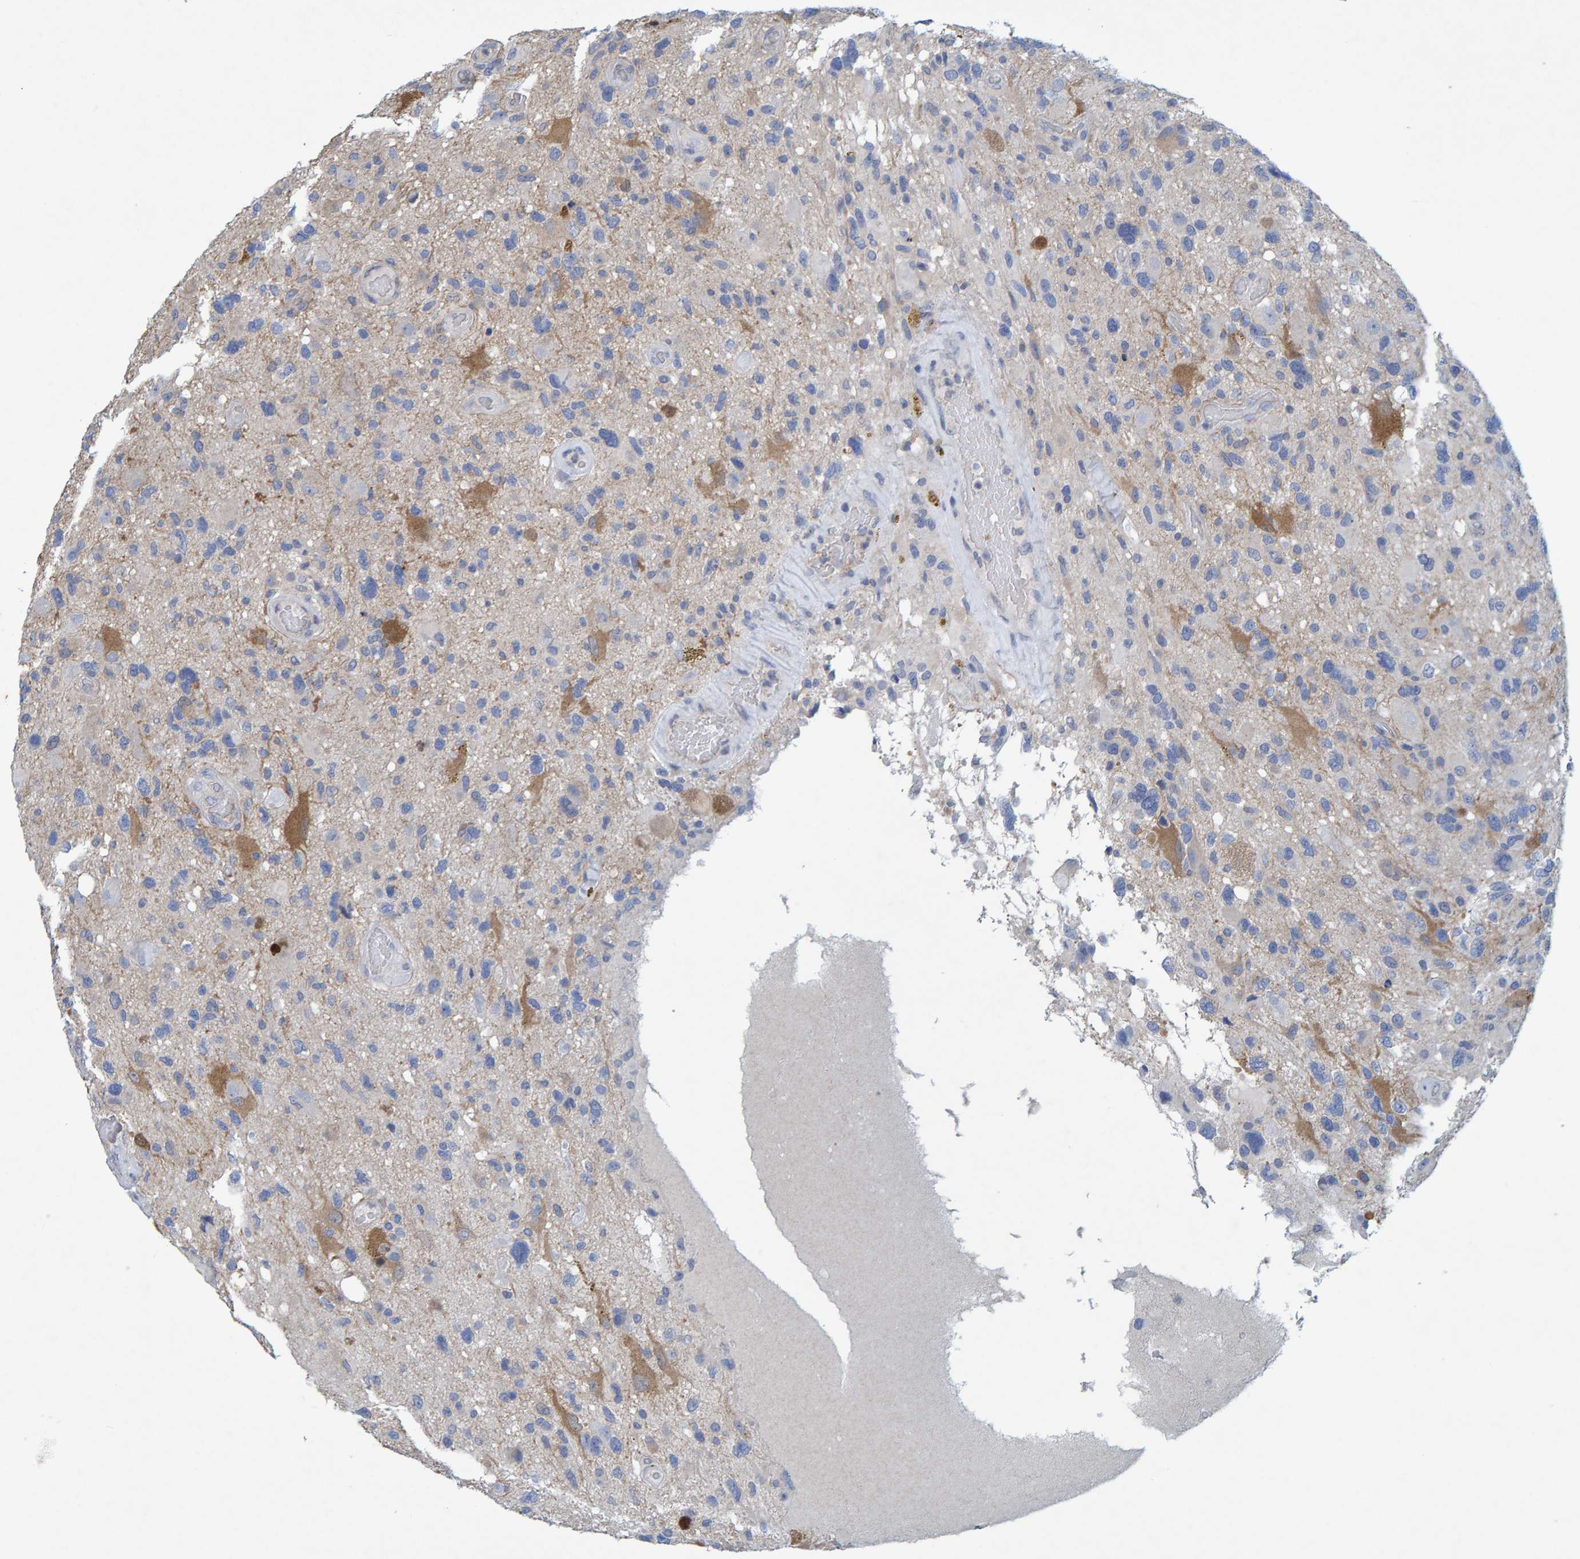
{"staining": {"intensity": "moderate", "quantity": "<25%", "location": "cytoplasmic/membranous"}, "tissue": "glioma", "cell_type": "Tumor cells", "image_type": "cancer", "snomed": [{"axis": "morphology", "description": "Glioma, malignant, High grade"}, {"axis": "topography", "description": "Brain"}], "caption": "Immunohistochemical staining of glioma reveals low levels of moderate cytoplasmic/membranous expression in approximately <25% of tumor cells.", "gene": "ALAD", "patient": {"sex": "male", "age": 33}}